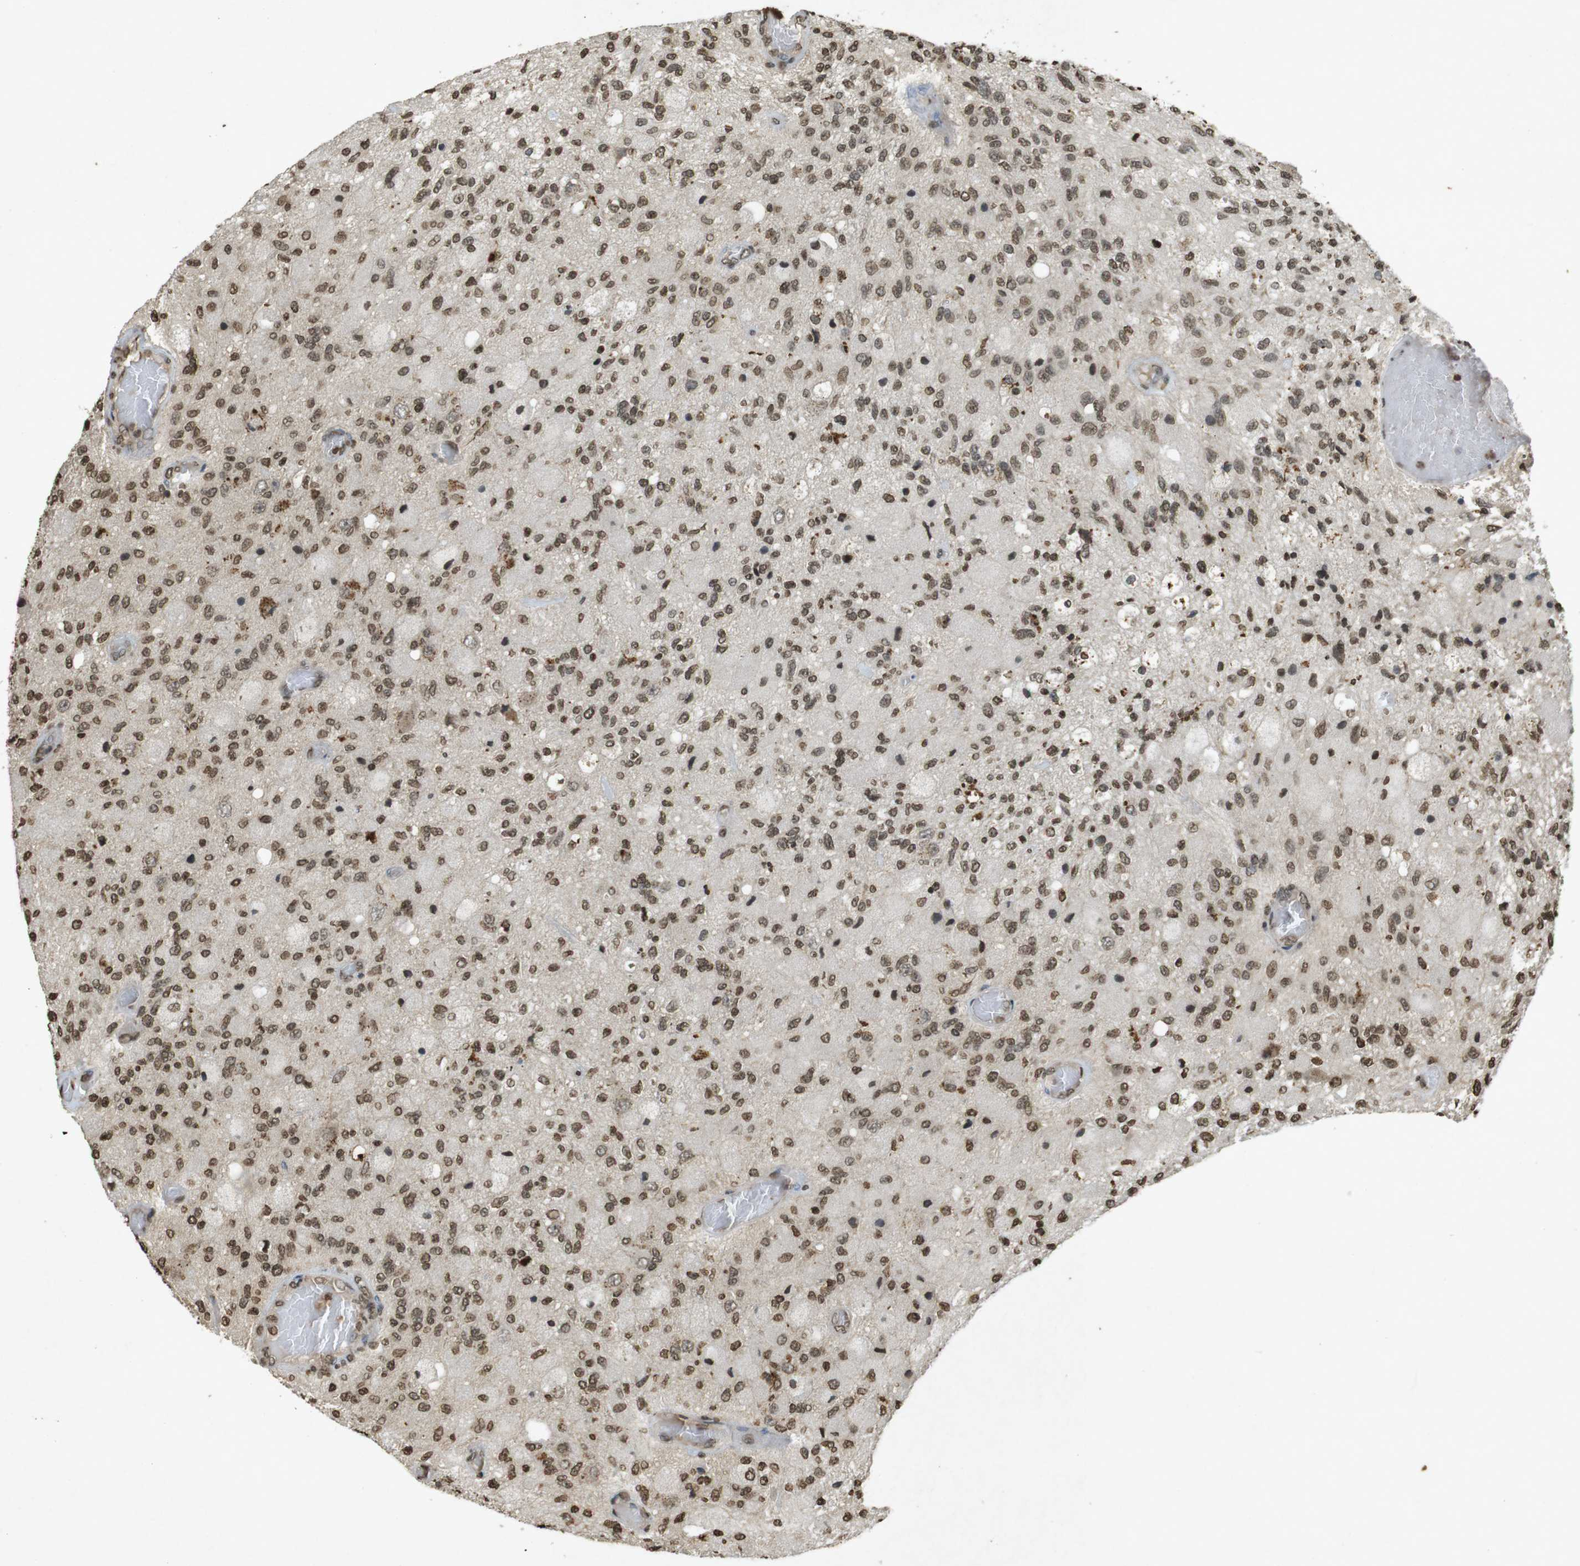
{"staining": {"intensity": "moderate", "quantity": ">75%", "location": "nuclear"}, "tissue": "glioma", "cell_type": "Tumor cells", "image_type": "cancer", "snomed": [{"axis": "morphology", "description": "Normal tissue, NOS"}, {"axis": "morphology", "description": "Glioma, malignant, High grade"}, {"axis": "topography", "description": "Cerebral cortex"}], "caption": "Malignant glioma (high-grade) tissue demonstrates moderate nuclear staining in about >75% of tumor cells, visualized by immunohistochemistry.", "gene": "ORC4", "patient": {"sex": "male", "age": 77}}